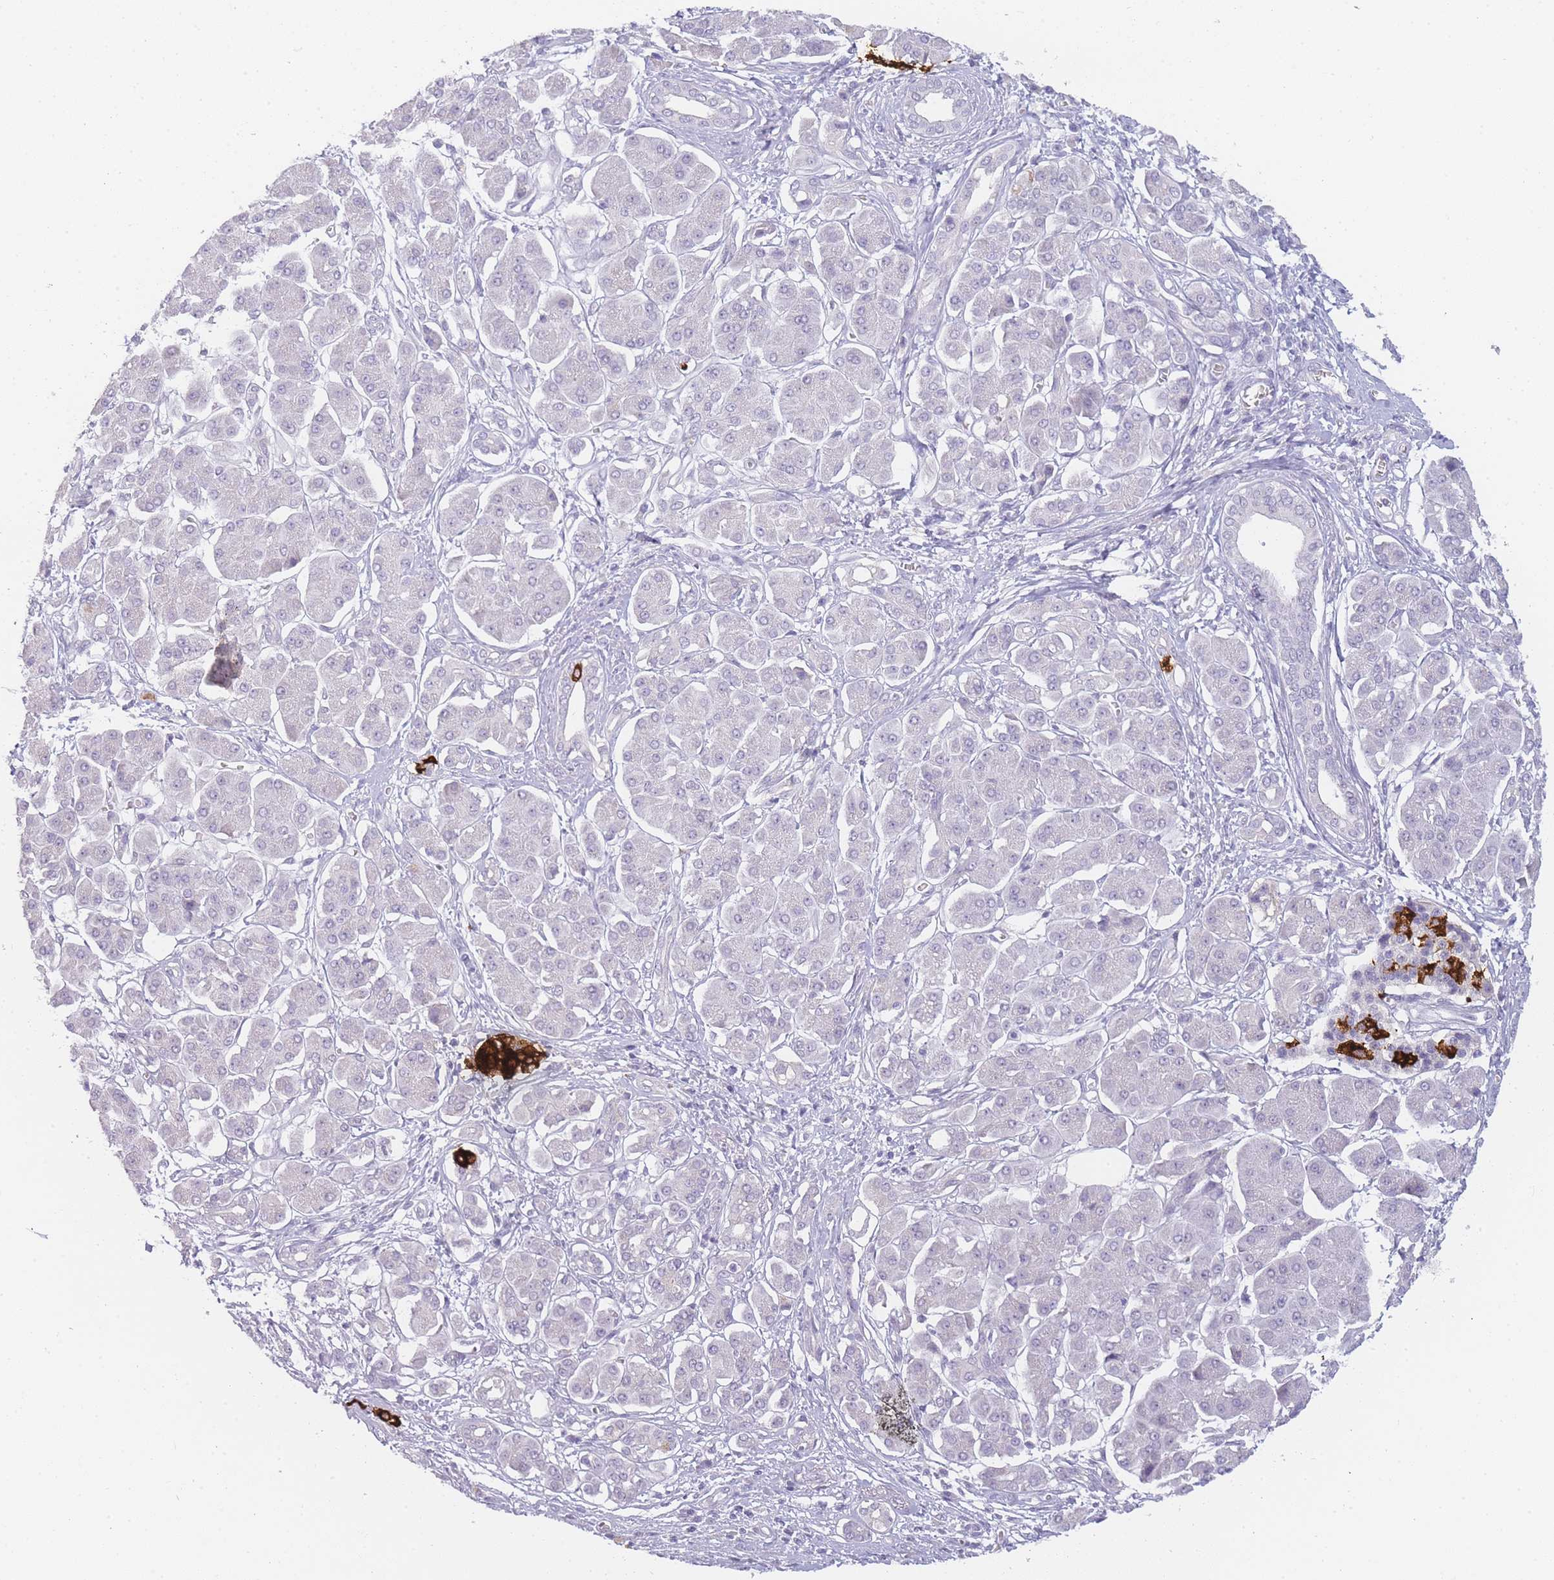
{"staining": {"intensity": "strong", "quantity": "<25%", "location": "cytoplasmic/membranous"}, "tissue": "pancreatic cancer", "cell_type": "Tumor cells", "image_type": "cancer", "snomed": [{"axis": "morphology", "description": "Adenocarcinoma, NOS"}, {"axis": "topography", "description": "Pancreas"}], "caption": "Strong cytoplasmic/membranous staining is seen in about <25% of tumor cells in adenocarcinoma (pancreatic). (DAB (3,3'-diaminobenzidine) = brown stain, brightfield microscopy at high magnification).", "gene": "INS", "patient": {"sex": "male", "age": 78}}